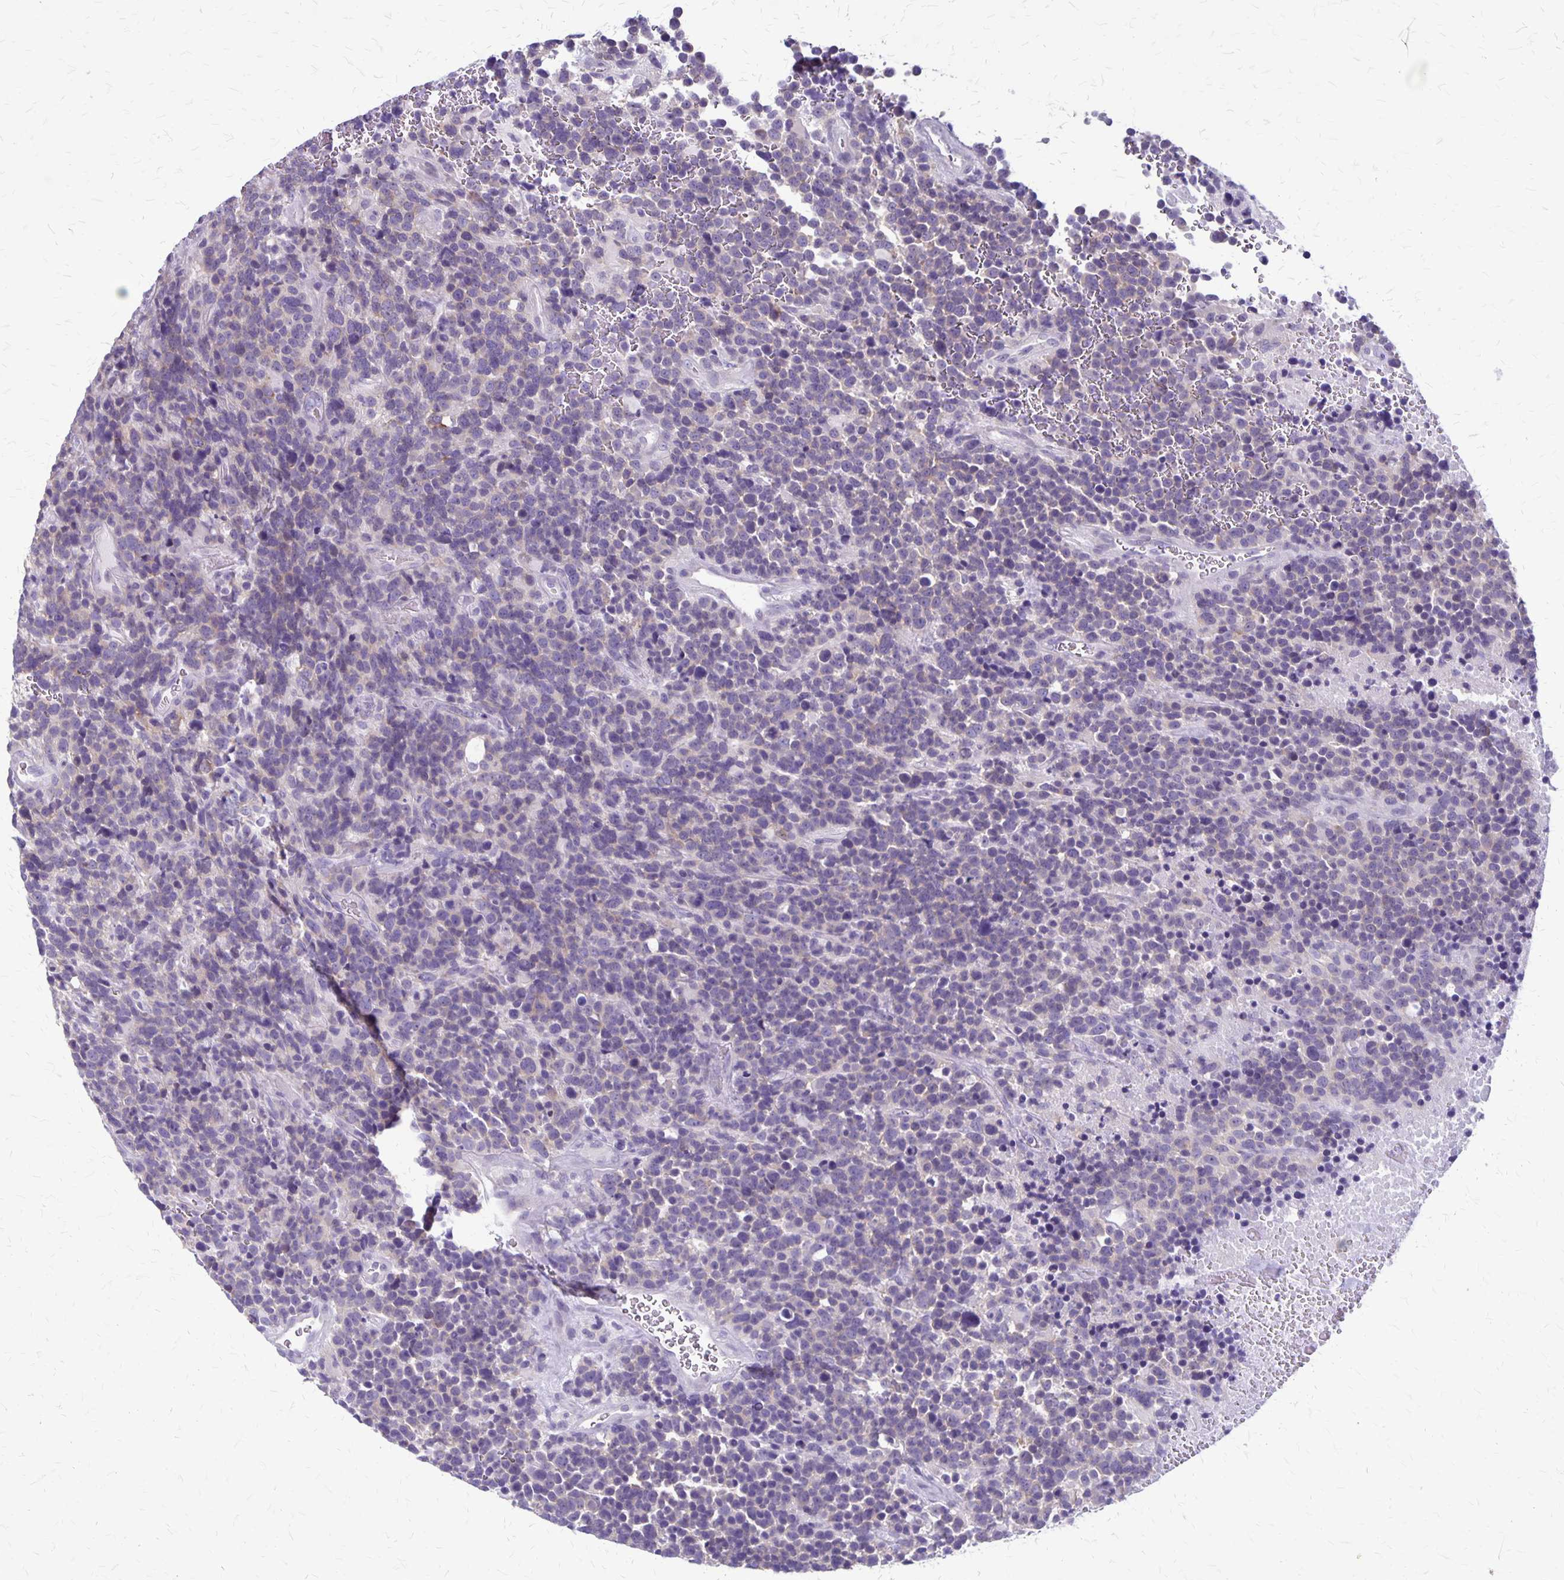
{"staining": {"intensity": "negative", "quantity": "none", "location": "none"}, "tissue": "glioma", "cell_type": "Tumor cells", "image_type": "cancer", "snomed": [{"axis": "morphology", "description": "Glioma, malignant, High grade"}, {"axis": "topography", "description": "Brain"}], "caption": "Tumor cells show no significant positivity in malignant high-grade glioma.", "gene": "PLXNB3", "patient": {"sex": "male", "age": 33}}